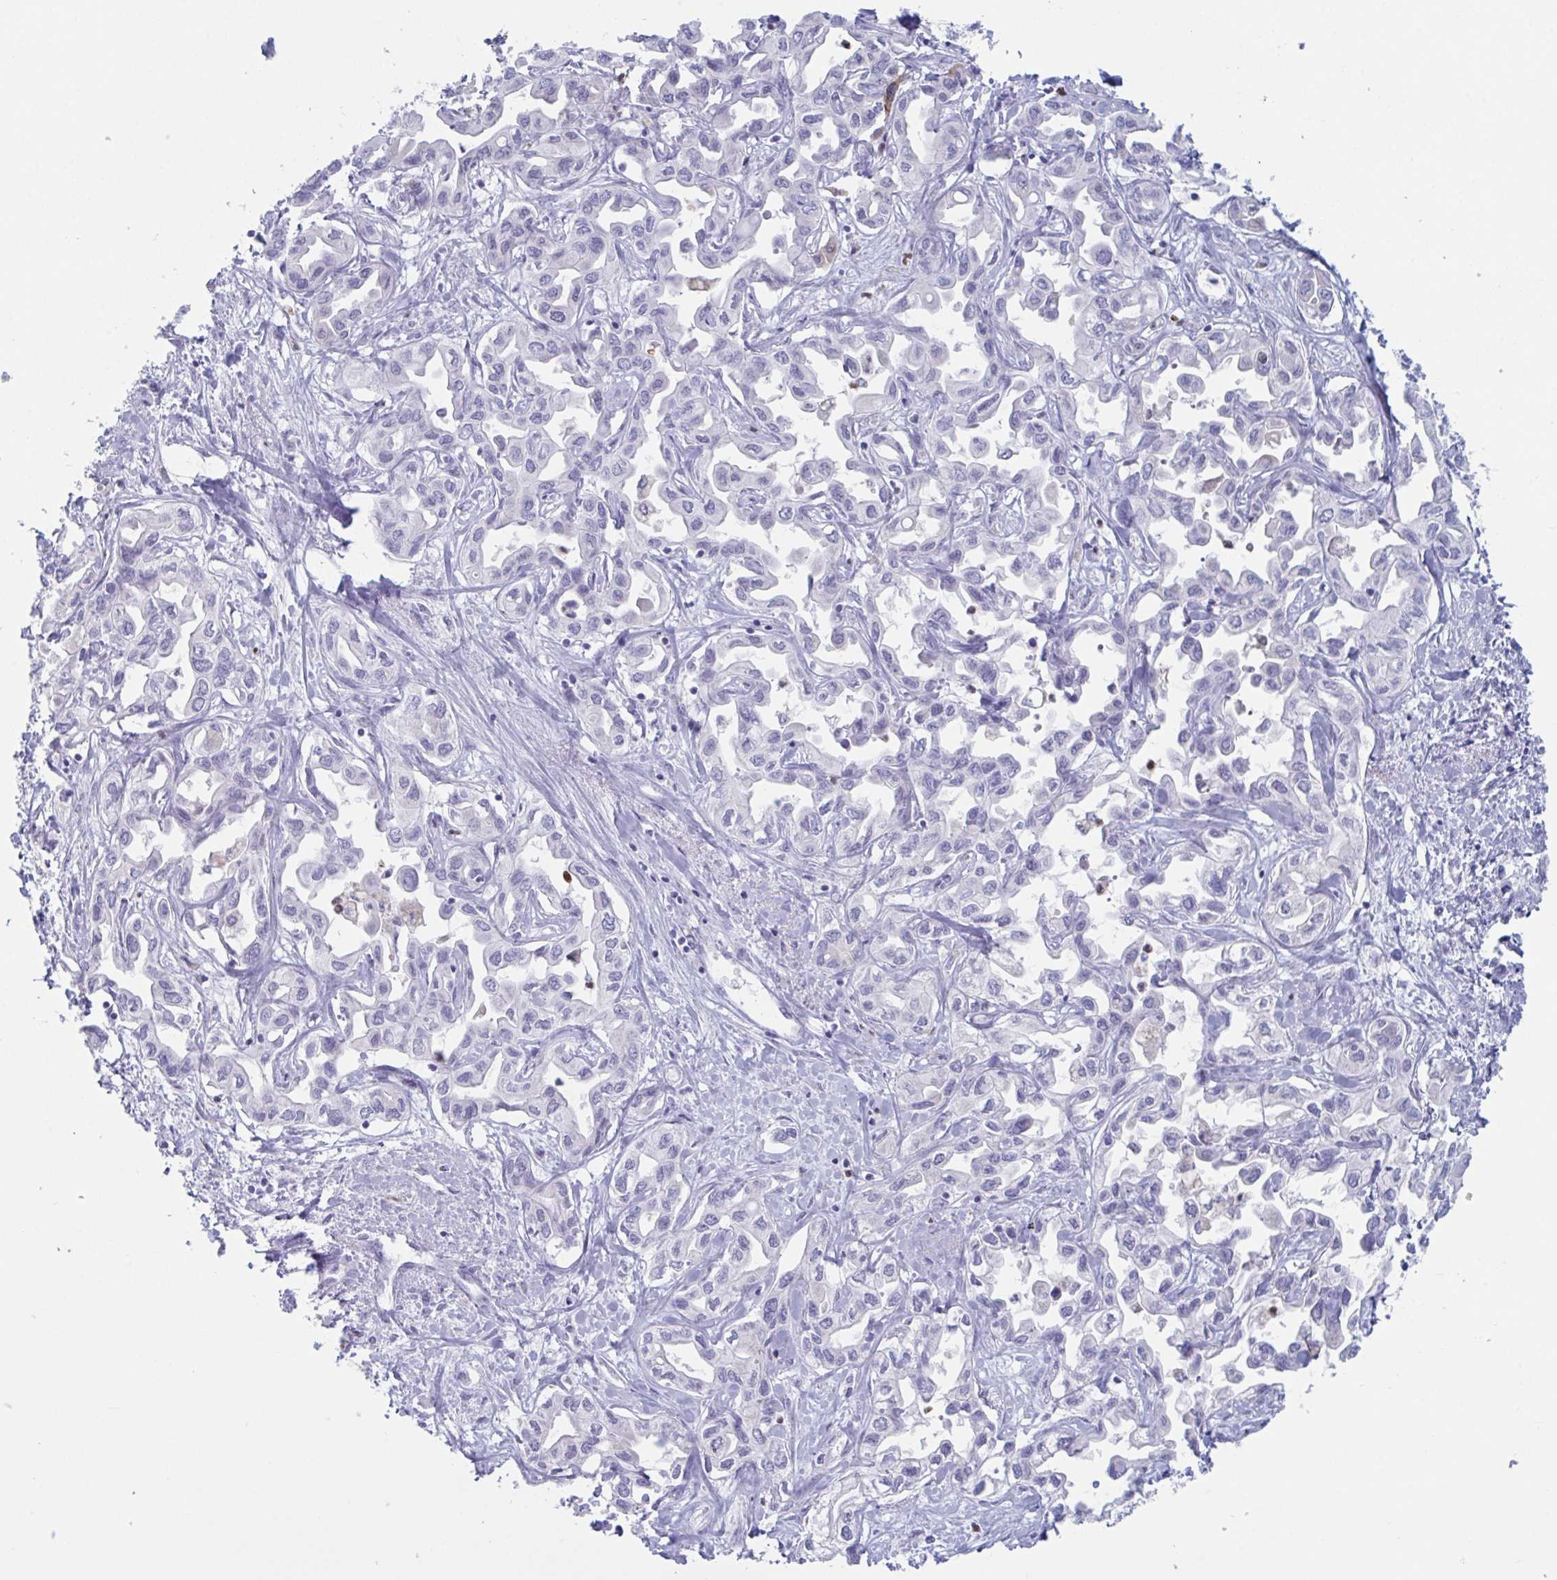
{"staining": {"intensity": "negative", "quantity": "none", "location": "none"}, "tissue": "liver cancer", "cell_type": "Tumor cells", "image_type": "cancer", "snomed": [{"axis": "morphology", "description": "Cholangiocarcinoma"}, {"axis": "topography", "description": "Liver"}], "caption": "Immunohistochemistry (IHC) of human cholangiocarcinoma (liver) reveals no staining in tumor cells.", "gene": "CYP4F11", "patient": {"sex": "female", "age": 64}}